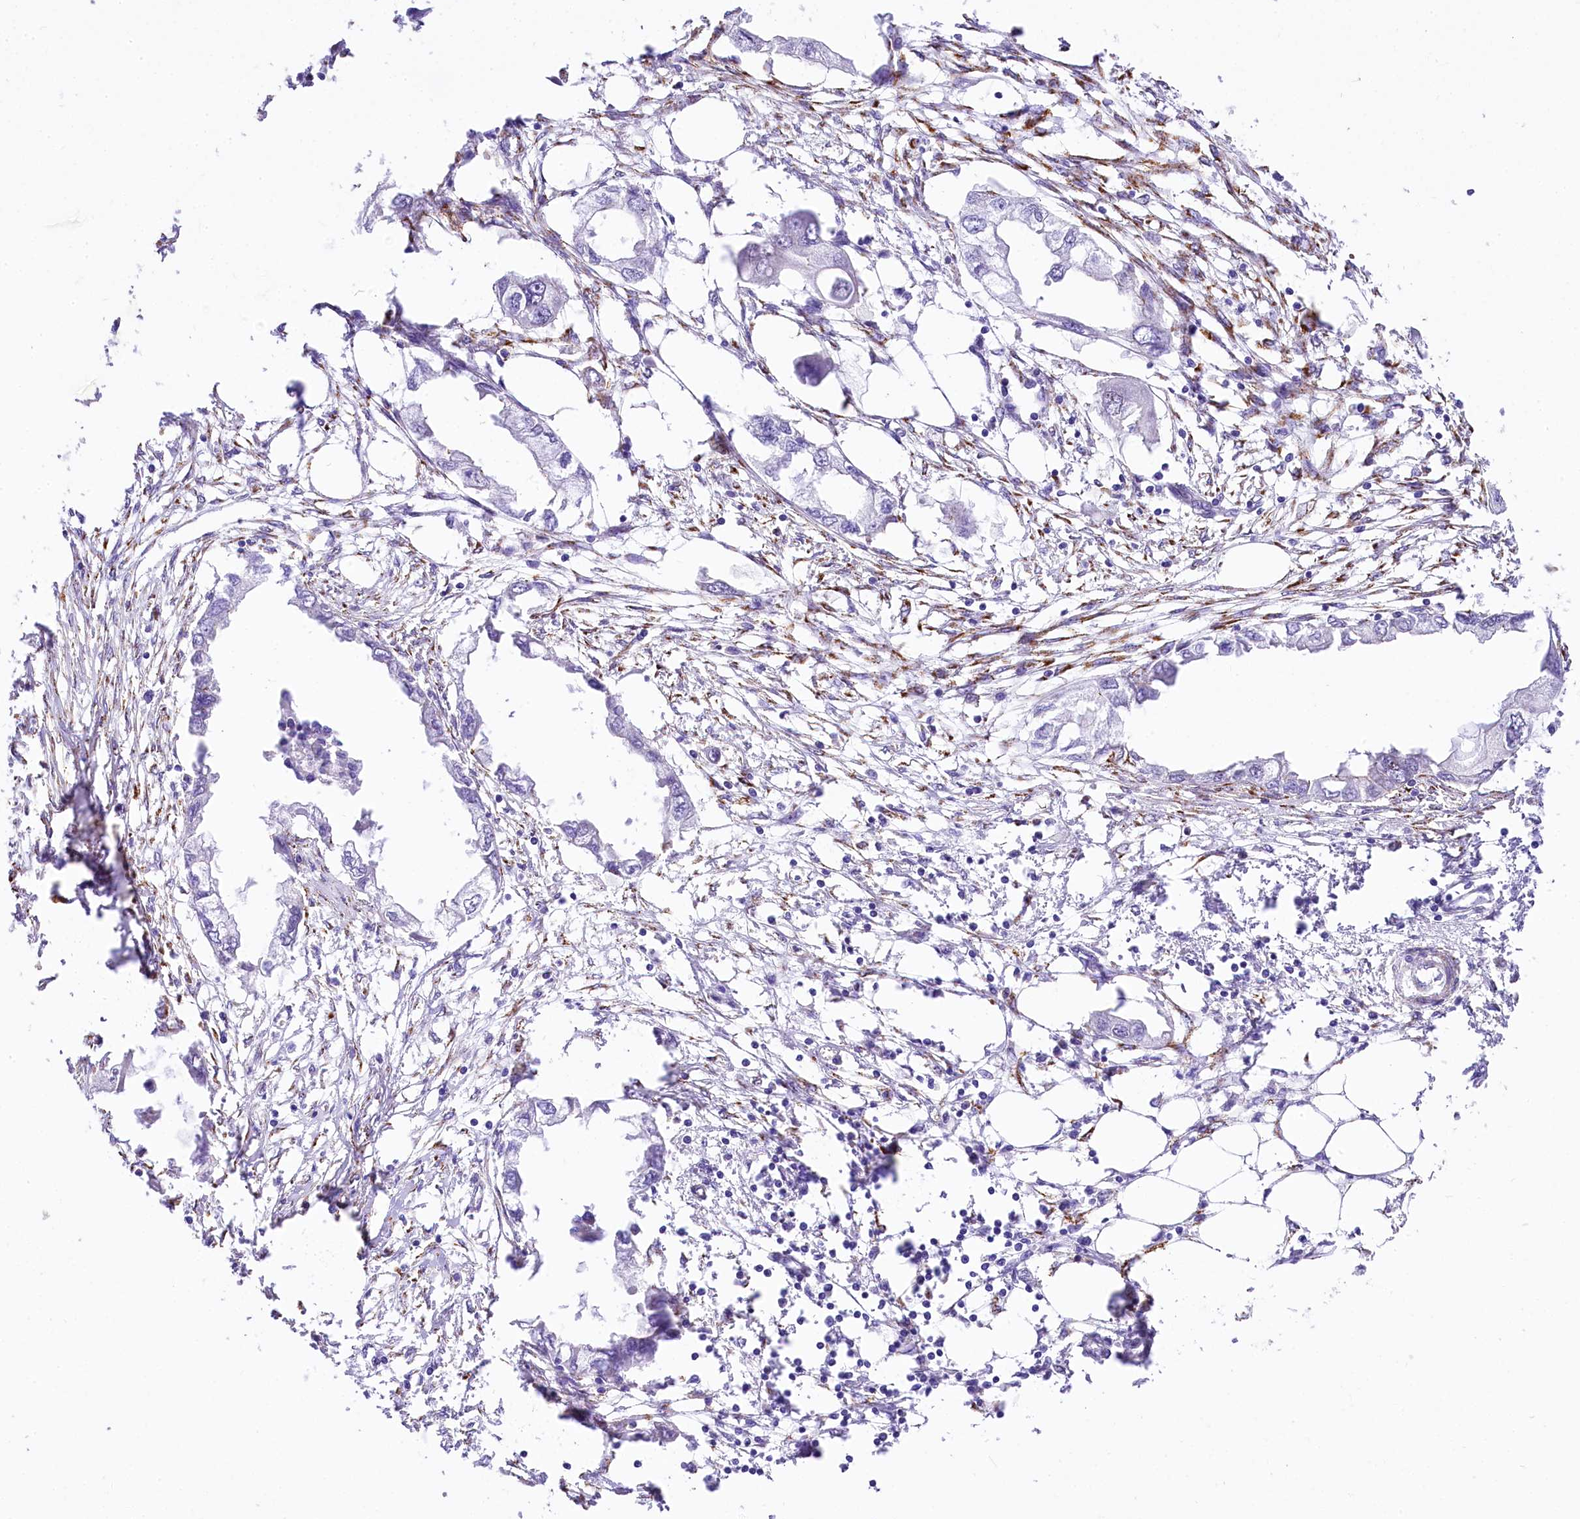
{"staining": {"intensity": "negative", "quantity": "none", "location": "none"}, "tissue": "endometrial cancer", "cell_type": "Tumor cells", "image_type": "cancer", "snomed": [{"axis": "morphology", "description": "Adenocarcinoma, NOS"}, {"axis": "morphology", "description": "Adenocarcinoma, metastatic, NOS"}, {"axis": "topography", "description": "Adipose tissue"}, {"axis": "topography", "description": "Endometrium"}], "caption": "Endometrial cancer was stained to show a protein in brown. There is no significant staining in tumor cells.", "gene": "PPIP5K2", "patient": {"sex": "female", "age": 67}}